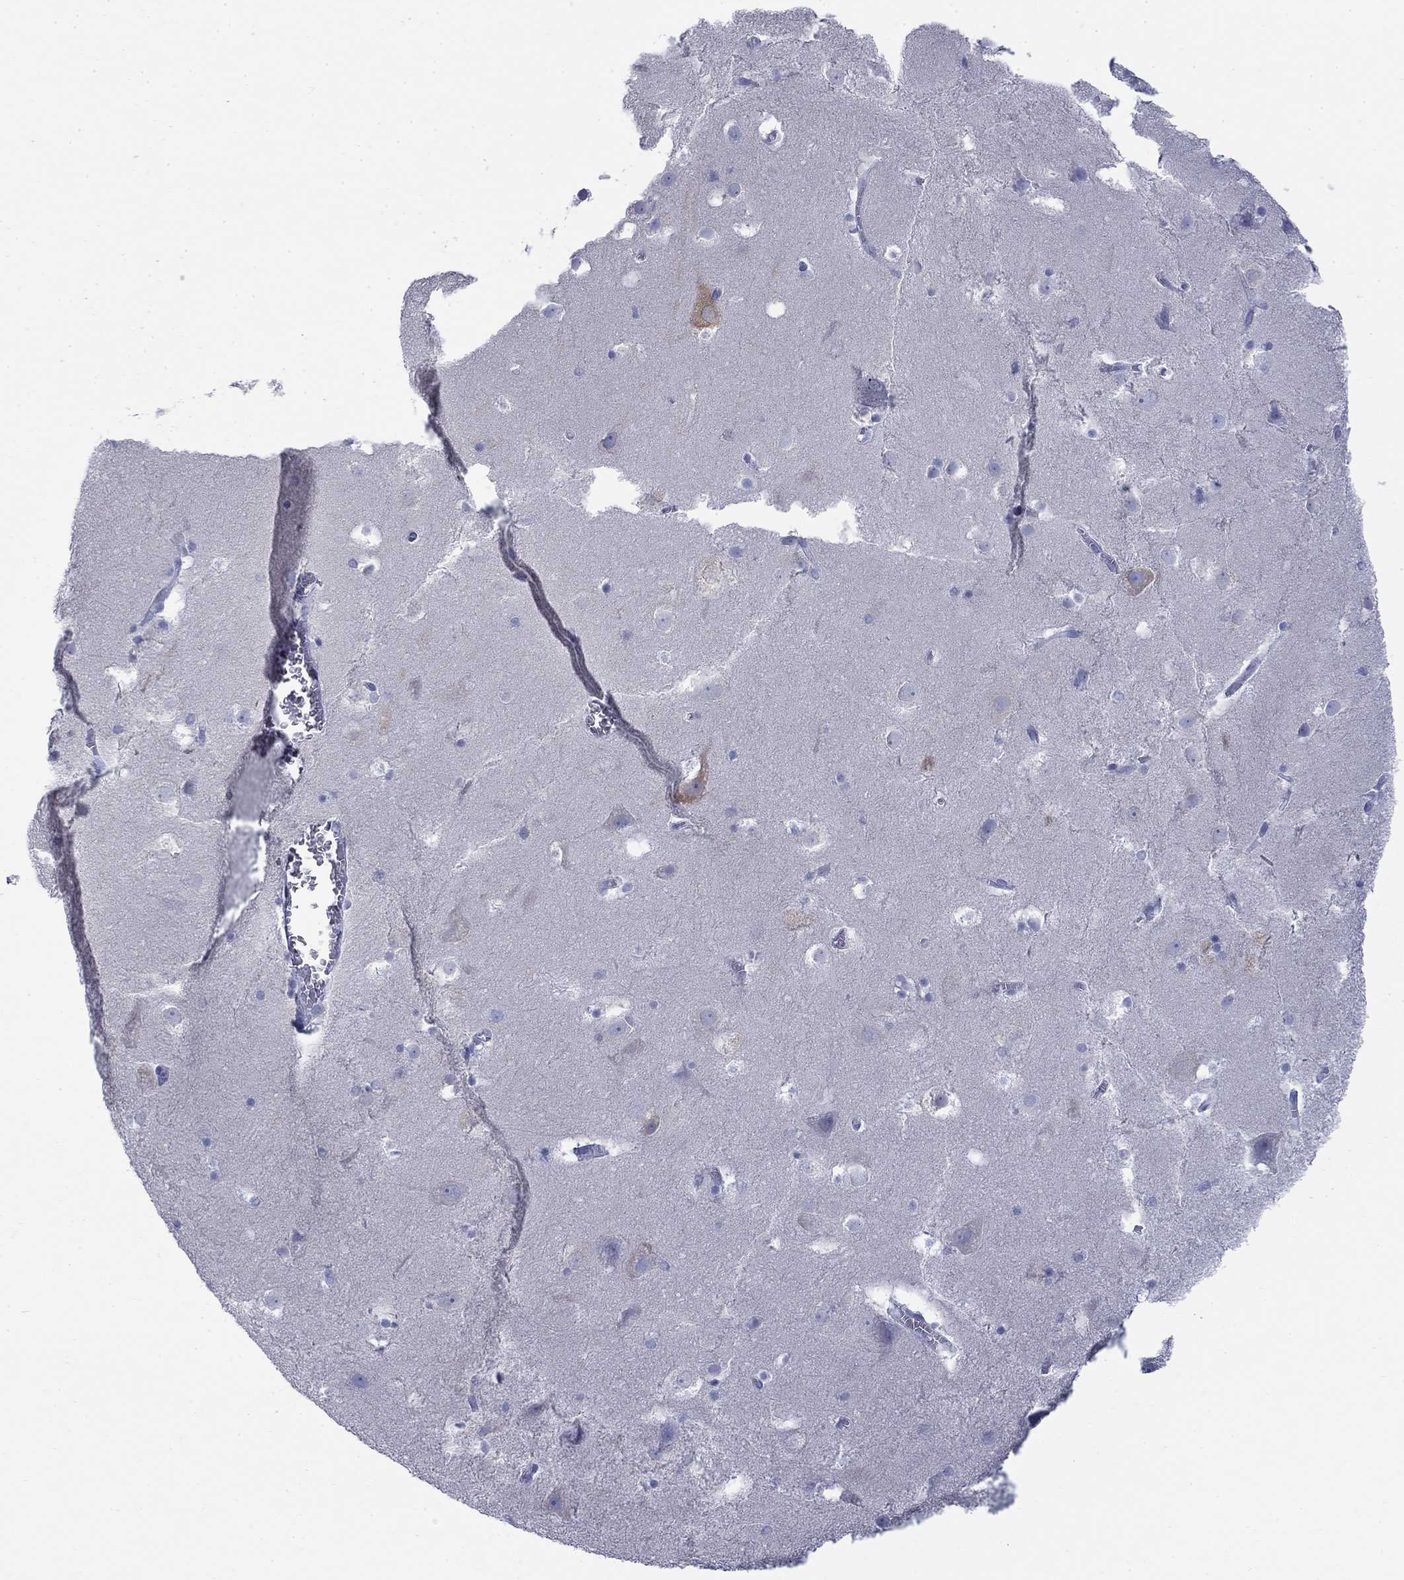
{"staining": {"intensity": "negative", "quantity": "none", "location": "none"}, "tissue": "hippocampus", "cell_type": "Glial cells", "image_type": "normal", "snomed": [{"axis": "morphology", "description": "Normal tissue, NOS"}, {"axis": "topography", "description": "Hippocampus"}], "caption": "Glial cells show no significant positivity in unremarkable hippocampus.", "gene": "IGF2BP3", "patient": {"sex": "male", "age": 45}}